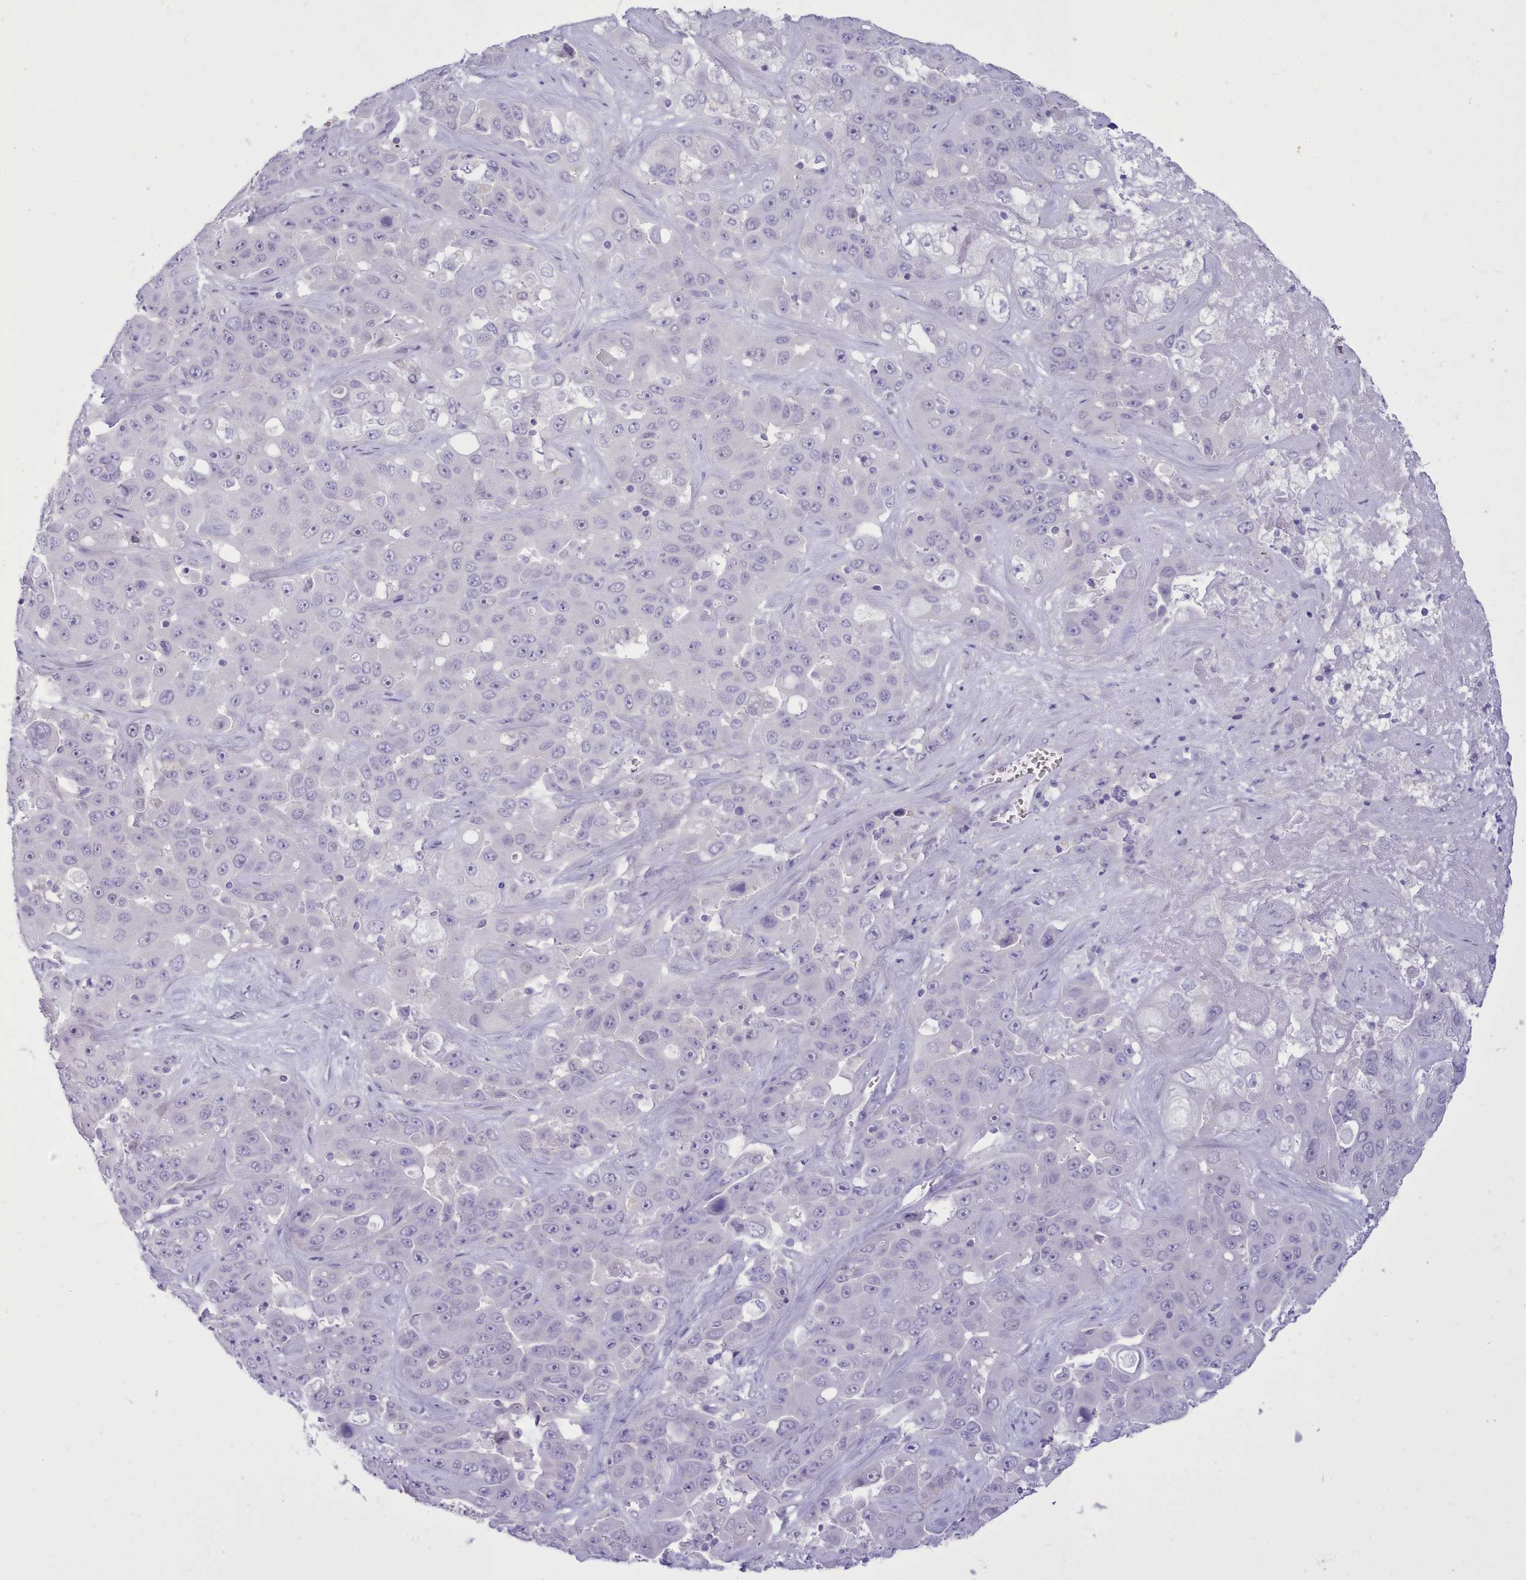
{"staining": {"intensity": "negative", "quantity": "none", "location": "none"}, "tissue": "liver cancer", "cell_type": "Tumor cells", "image_type": "cancer", "snomed": [{"axis": "morphology", "description": "Cholangiocarcinoma"}, {"axis": "topography", "description": "Liver"}], "caption": "Protein analysis of liver cancer demonstrates no significant staining in tumor cells.", "gene": "TMEM253", "patient": {"sex": "female", "age": 52}}